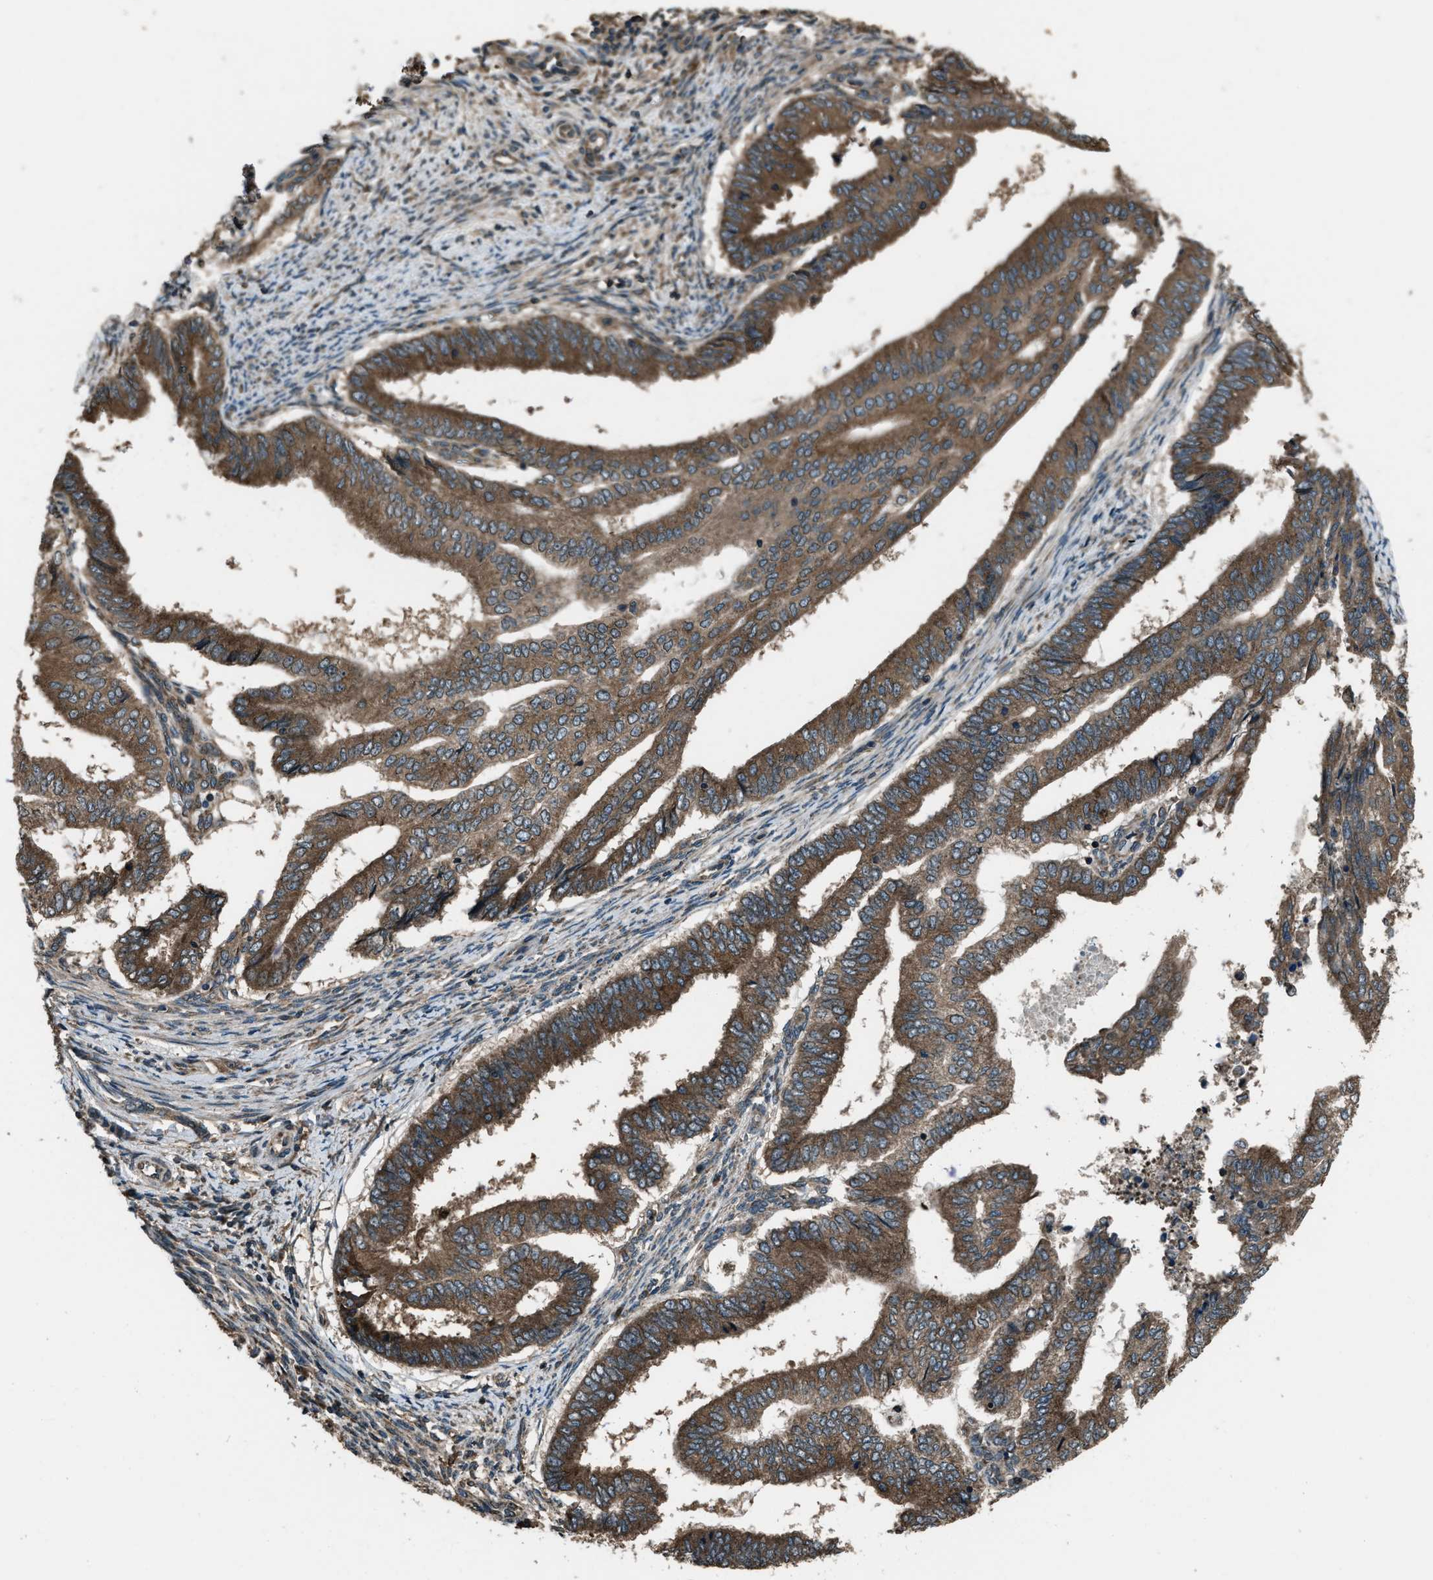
{"staining": {"intensity": "moderate", "quantity": ">75%", "location": "cytoplasmic/membranous"}, "tissue": "endometrial cancer", "cell_type": "Tumor cells", "image_type": "cancer", "snomed": [{"axis": "morphology", "description": "Polyp, NOS"}, {"axis": "morphology", "description": "Adenocarcinoma, NOS"}, {"axis": "morphology", "description": "Adenoma, NOS"}, {"axis": "topography", "description": "Endometrium"}], "caption": "Endometrial cancer was stained to show a protein in brown. There is medium levels of moderate cytoplasmic/membranous expression in about >75% of tumor cells.", "gene": "TRIM4", "patient": {"sex": "female", "age": 79}}